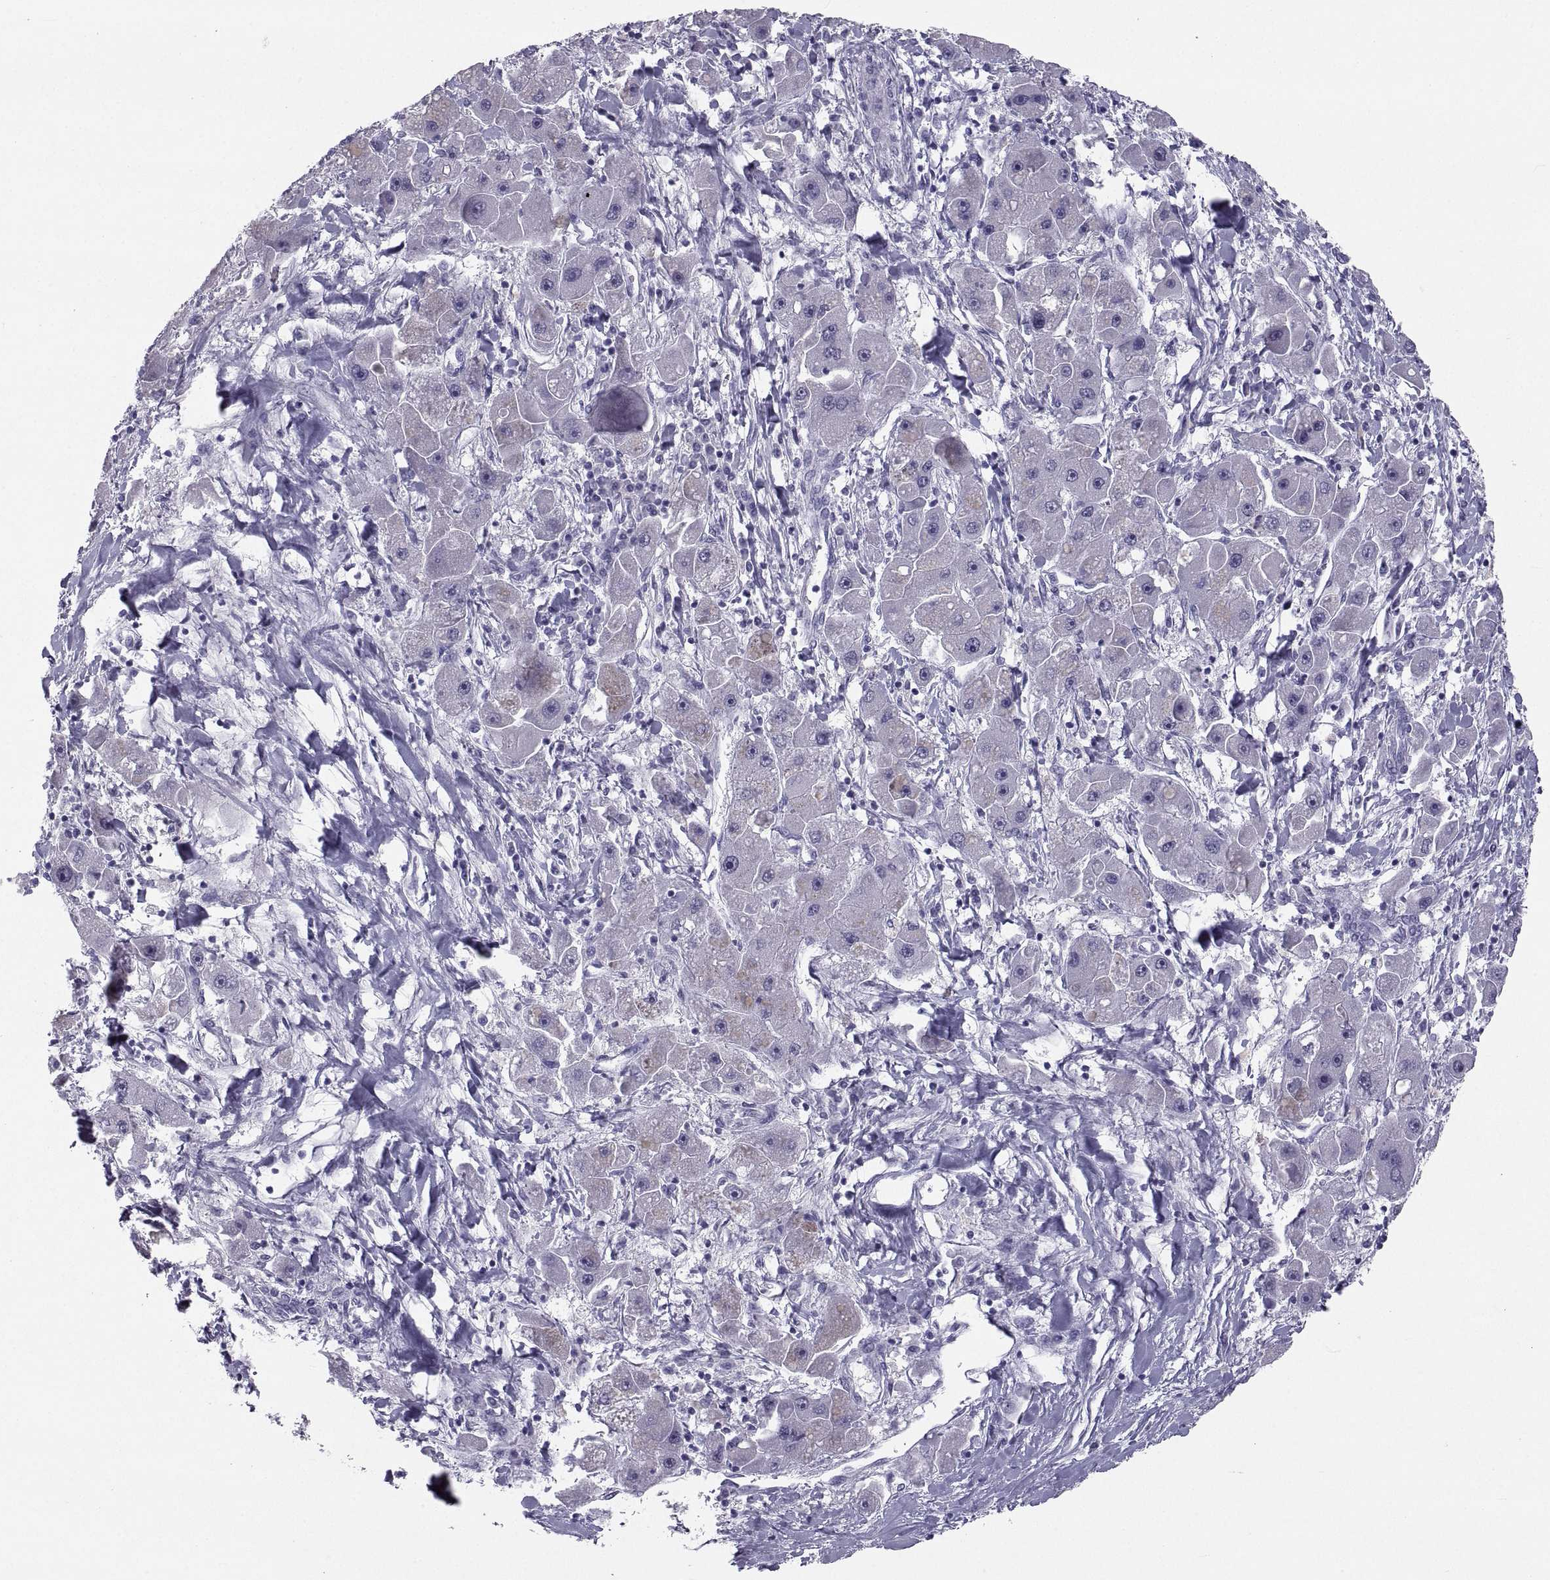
{"staining": {"intensity": "negative", "quantity": "none", "location": "none"}, "tissue": "liver cancer", "cell_type": "Tumor cells", "image_type": "cancer", "snomed": [{"axis": "morphology", "description": "Carcinoma, Hepatocellular, NOS"}, {"axis": "topography", "description": "Liver"}], "caption": "Hepatocellular carcinoma (liver) was stained to show a protein in brown. There is no significant expression in tumor cells.", "gene": "PCSK1N", "patient": {"sex": "male", "age": 24}}